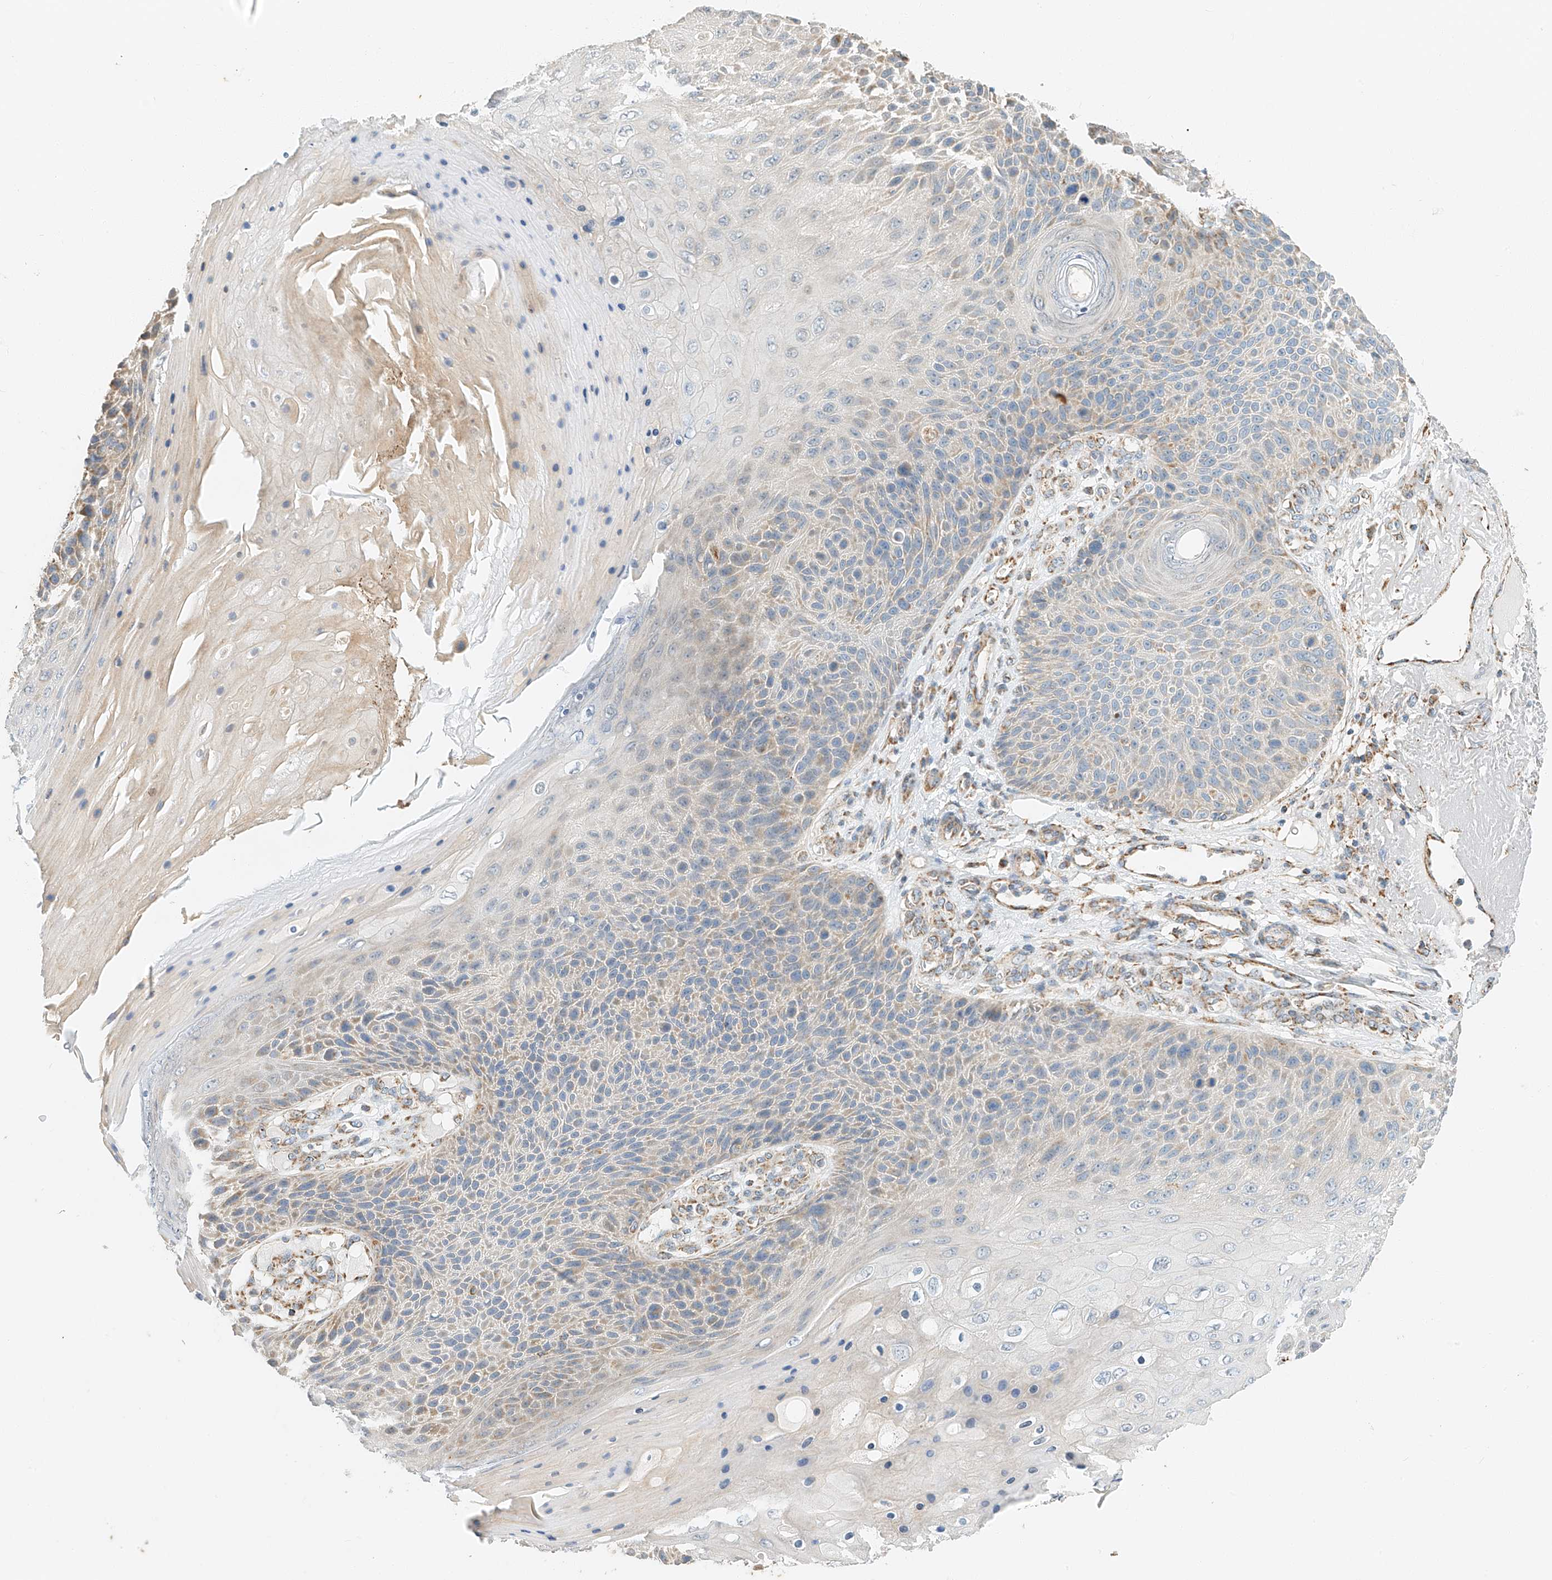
{"staining": {"intensity": "weak", "quantity": "25%-75%", "location": "cytoplasmic/membranous"}, "tissue": "skin cancer", "cell_type": "Tumor cells", "image_type": "cancer", "snomed": [{"axis": "morphology", "description": "Squamous cell carcinoma, NOS"}, {"axis": "topography", "description": "Skin"}], "caption": "An immunohistochemistry (IHC) image of neoplastic tissue is shown. Protein staining in brown labels weak cytoplasmic/membranous positivity in skin cancer (squamous cell carcinoma) within tumor cells.", "gene": "YIPF7", "patient": {"sex": "female", "age": 88}}